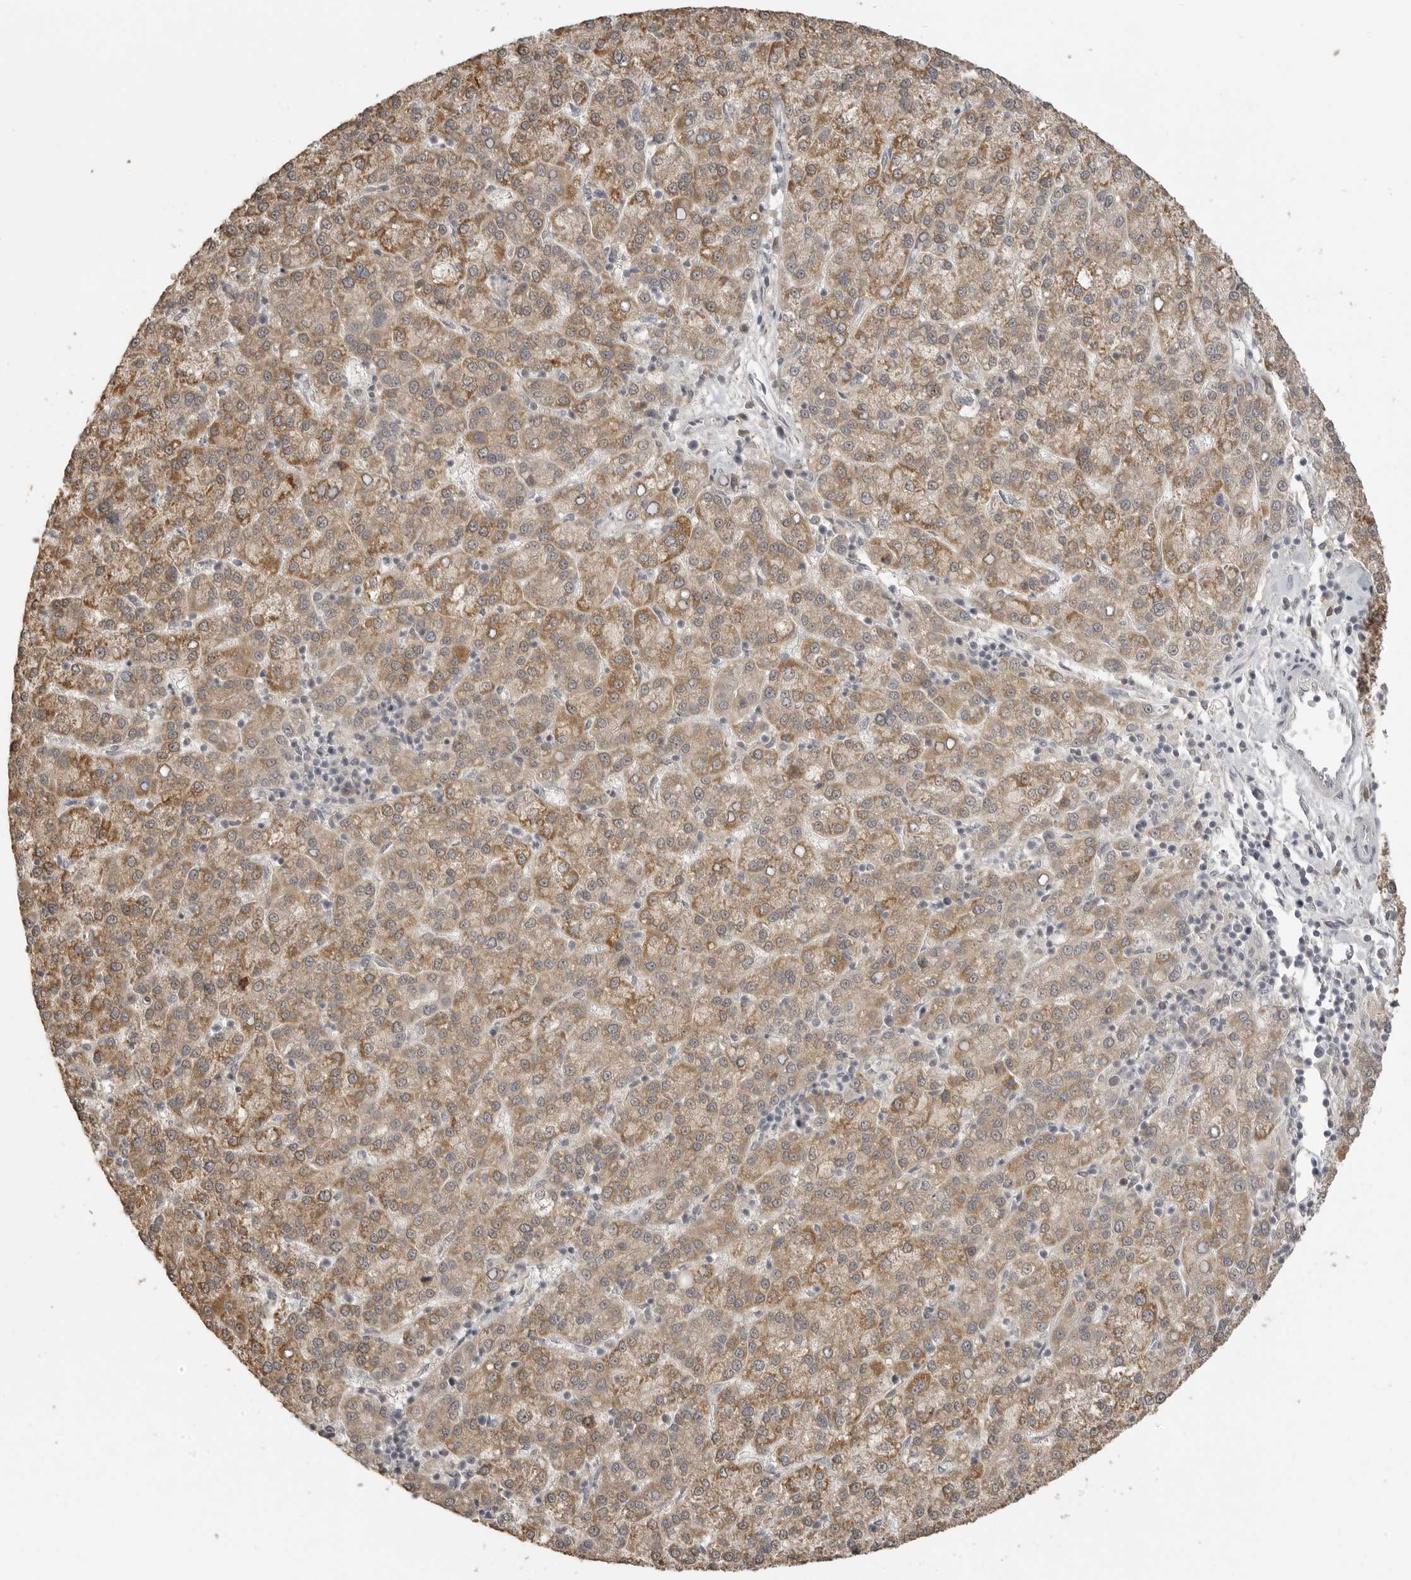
{"staining": {"intensity": "moderate", "quantity": ">75%", "location": "cytoplasmic/membranous"}, "tissue": "liver cancer", "cell_type": "Tumor cells", "image_type": "cancer", "snomed": [{"axis": "morphology", "description": "Carcinoma, Hepatocellular, NOS"}, {"axis": "topography", "description": "Liver"}], "caption": "Protein expression analysis of liver cancer (hepatocellular carcinoma) exhibits moderate cytoplasmic/membranous staining in approximately >75% of tumor cells.", "gene": "SMG8", "patient": {"sex": "female", "age": 58}}